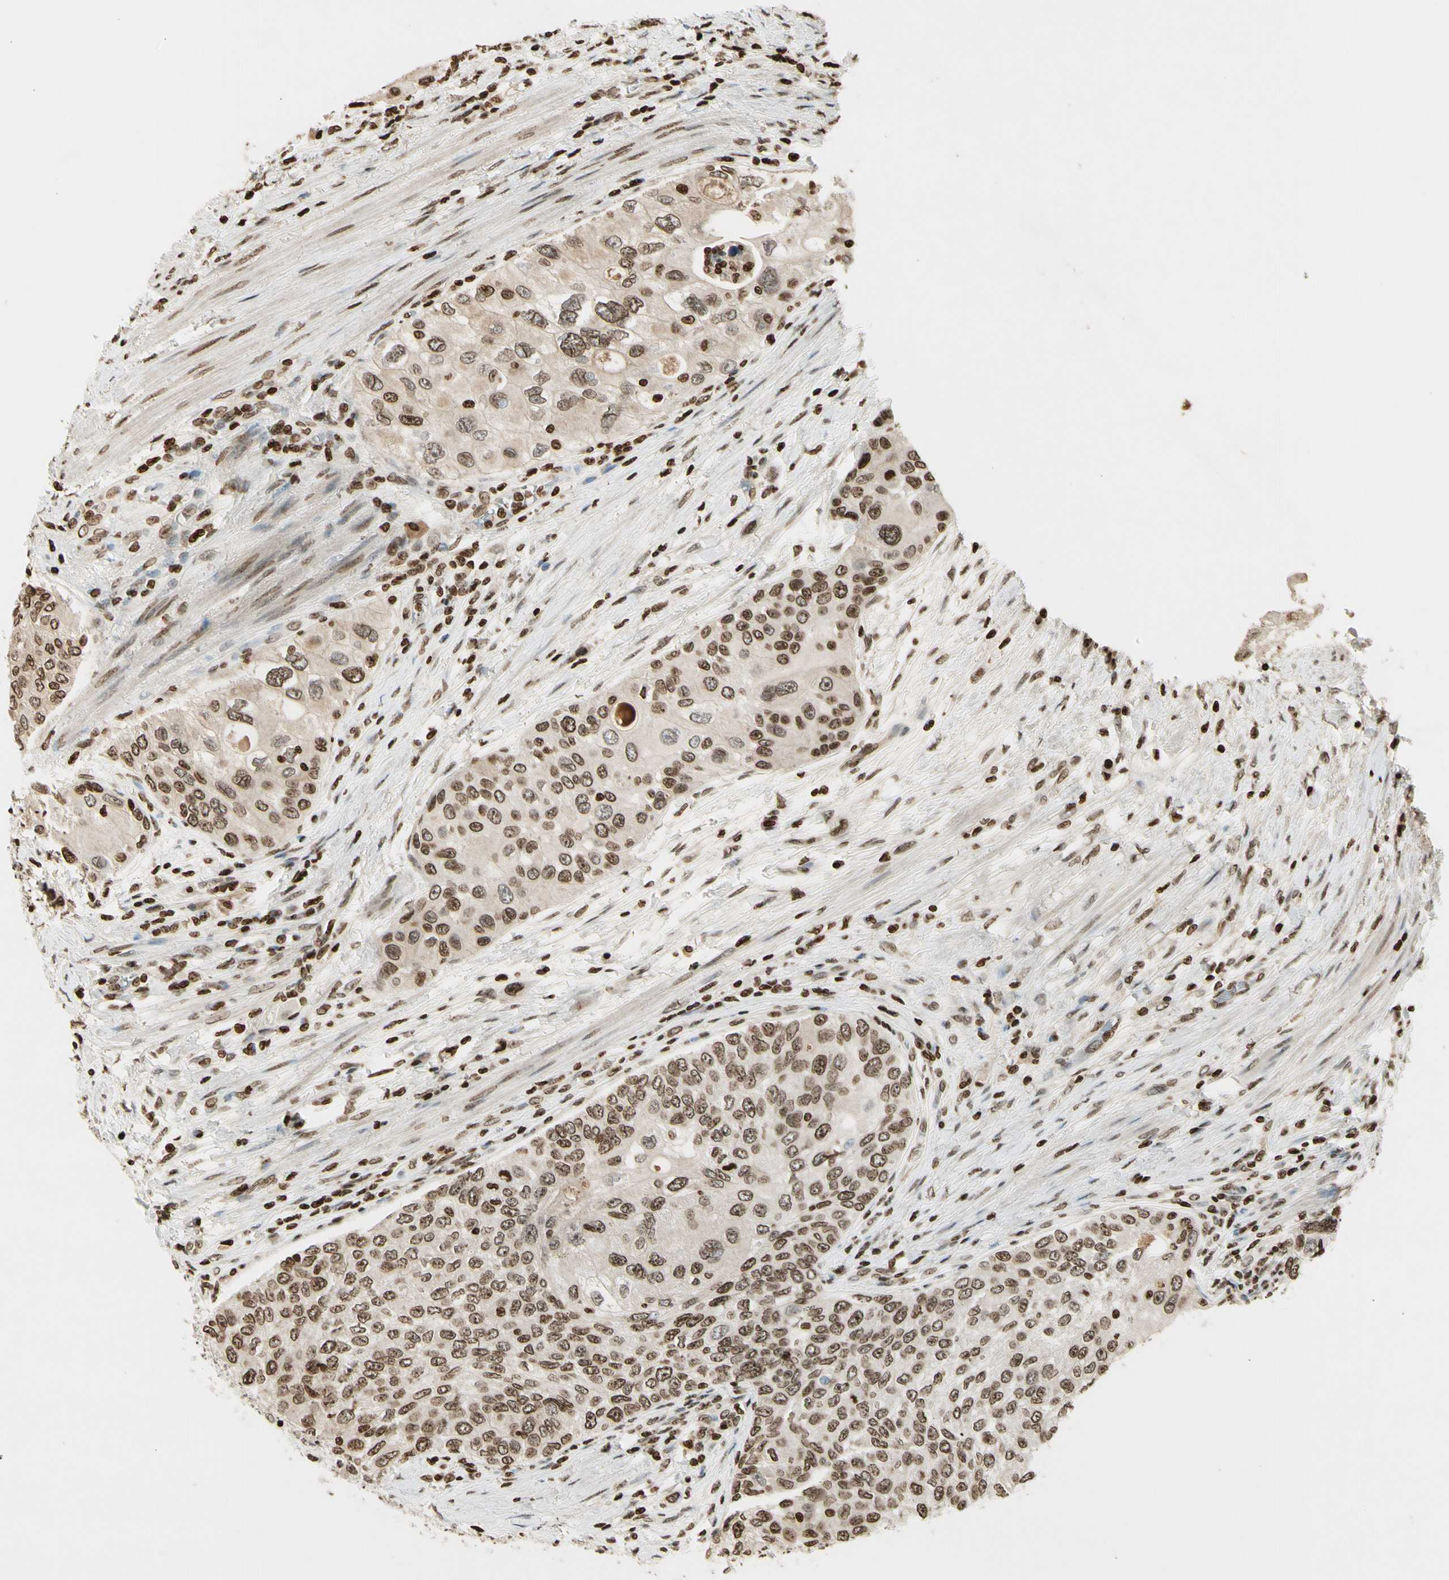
{"staining": {"intensity": "moderate", "quantity": ">75%", "location": "nuclear"}, "tissue": "urothelial cancer", "cell_type": "Tumor cells", "image_type": "cancer", "snomed": [{"axis": "morphology", "description": "Urothelial carcinoma, High grade"}, {"axis": "topography", "description": "Urinary bladder"}], "caption": "DAB immunohistochemical staining of urothelial cancer demonstrates moderate nuclear protein staining in approximately >75% of tumor cells. The staining was performed using DAB, with brown indicating positive protein expression. Nuclei are stained blue with hematoxylin.", "gene": "RORA", "patient": {"sex": "female", "age": 56}}